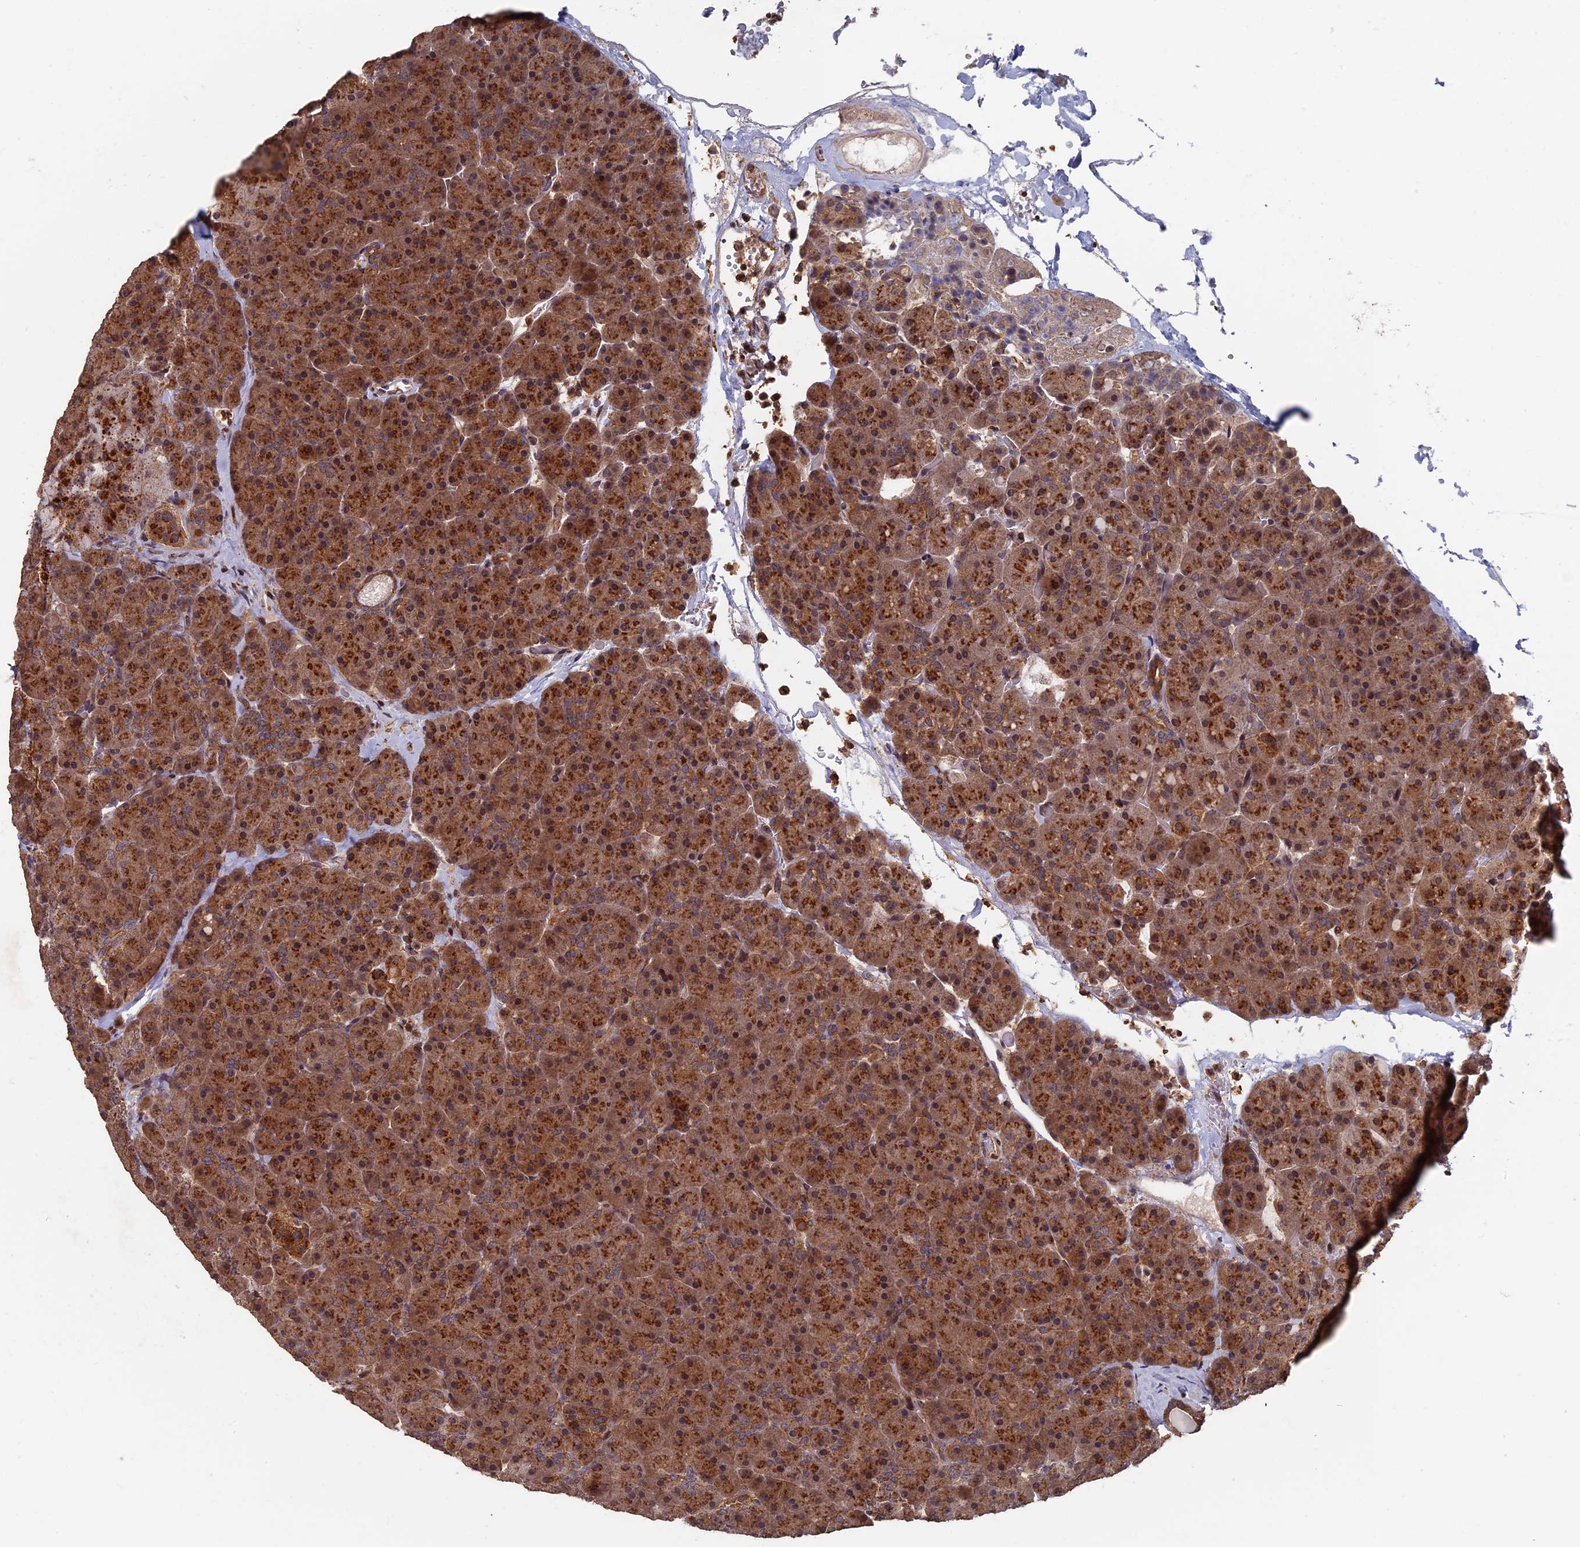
{"staining": {"intensity": "strong", "quantity": ">75%", "location": "cytoplasmic/membranous"}, "tissue": "pancreas", "cell_type": "Exocrine glandular cells", "image_type": "normal", "snomed": [{"axis": "morphology", "description": "Normal tissue, NOS"}, {"axis": "topography", "description": "Pancreas"}], "caption": "Brown immunohistochemical staining in normal pancreas demonstrates strong cytoplasmic/membranous positivity in approximately >75% of exocrine glandular cells. Using DAB (brown) and hematoxylin (blue) stains, captured at high magnification using brightfield microscopy.", "gene": "RASGRF1", "patient": {"sex": "male", "age": 36}}